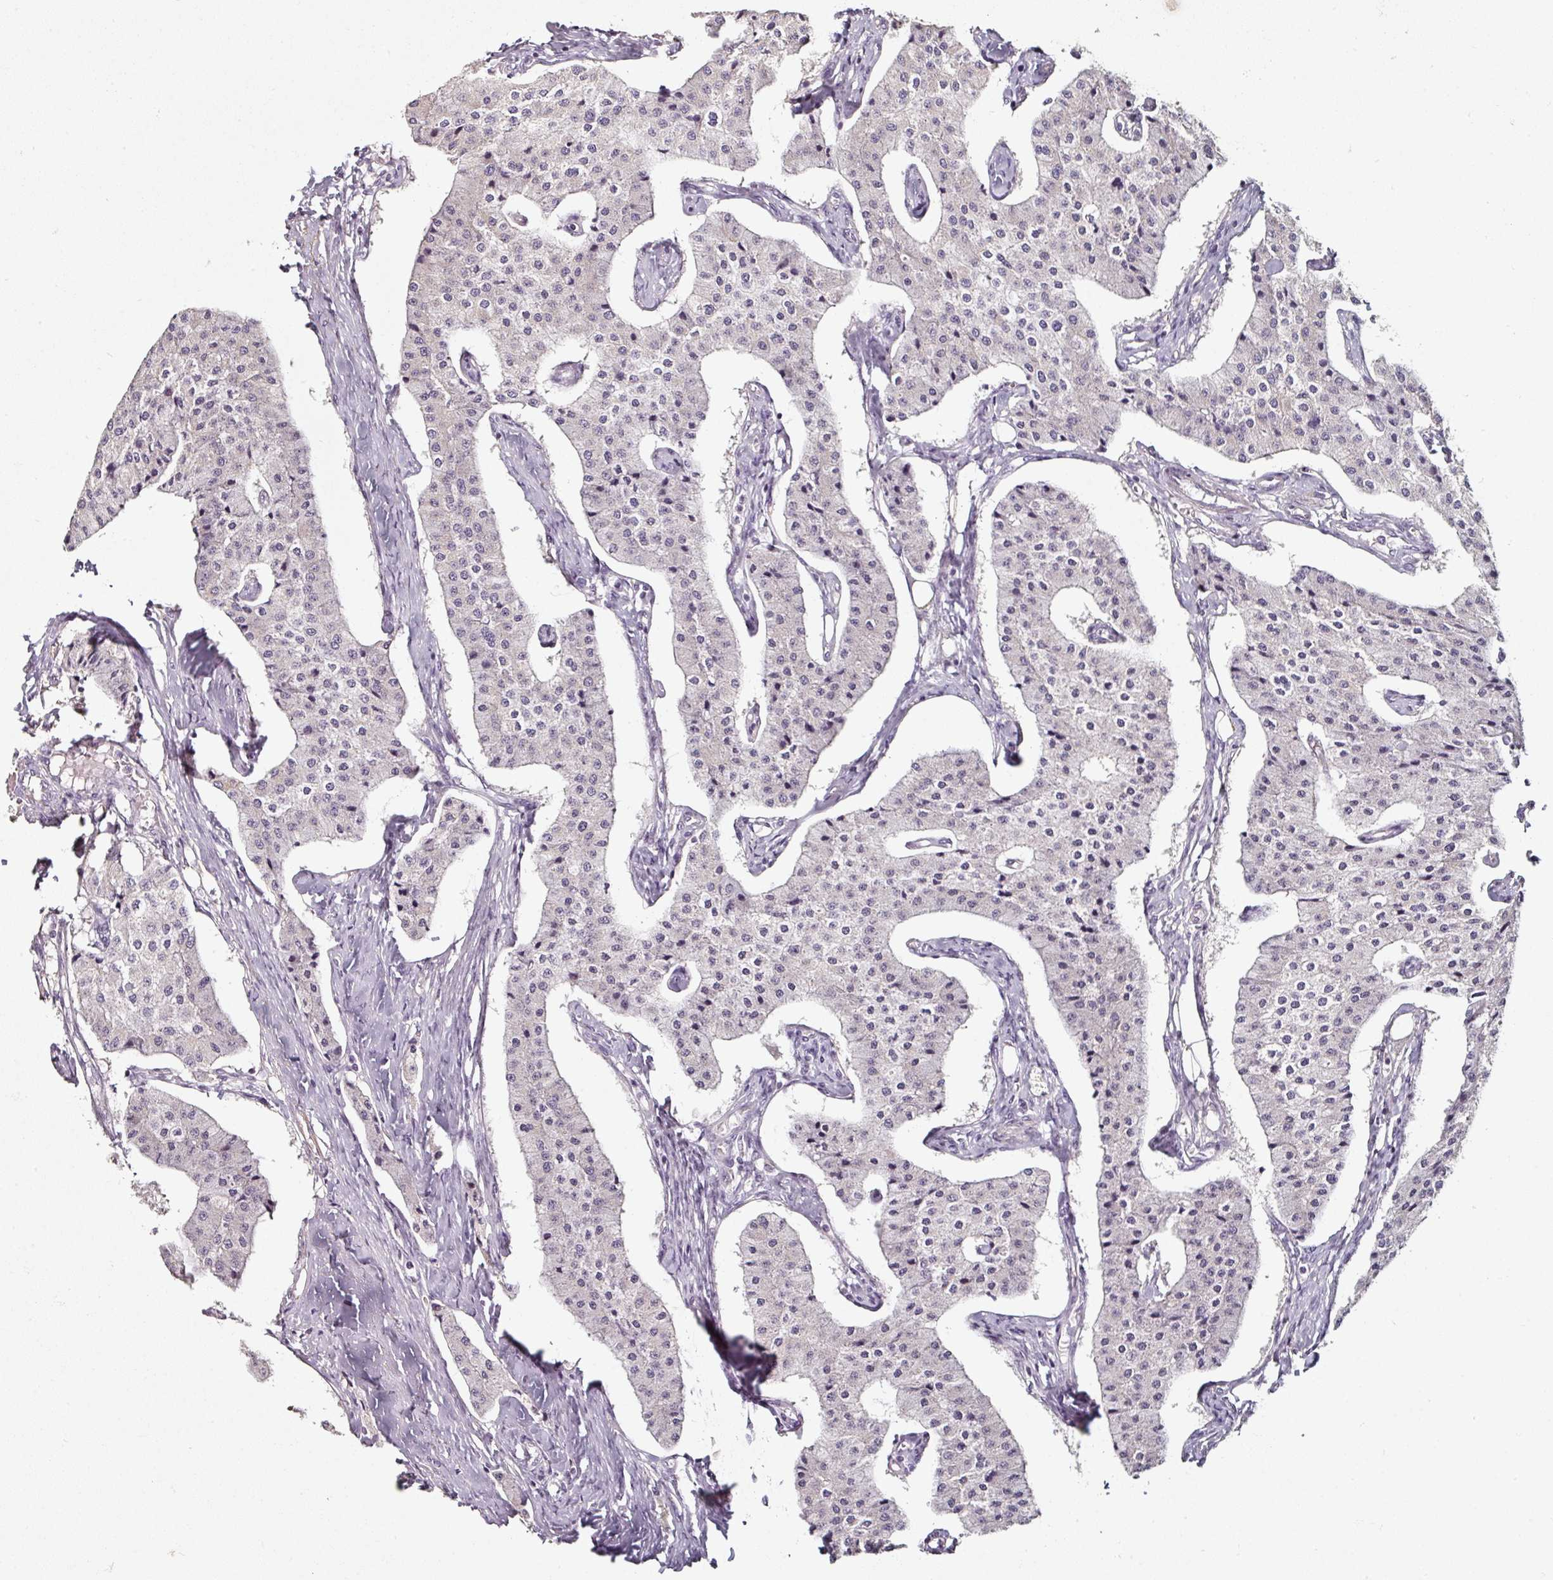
{"staining": {"intensity": "negative", "quantity": "none", "location": "none"}, "tissue": "carcinoid", "cell_type": "Tumor cells", "image_type": "cancer", "snomed": [{"axis": "morphology", "description": "Carcinoid, malignant, NOS"}, {"axis": "topography", "description": "Colon"}], "caption": "The immunohistochemistry image has no significant positivity in tumor cells of malignant carcinoid tissue.", "gene": "CAP2", "patient": {"sex": "female", "age": 52}}